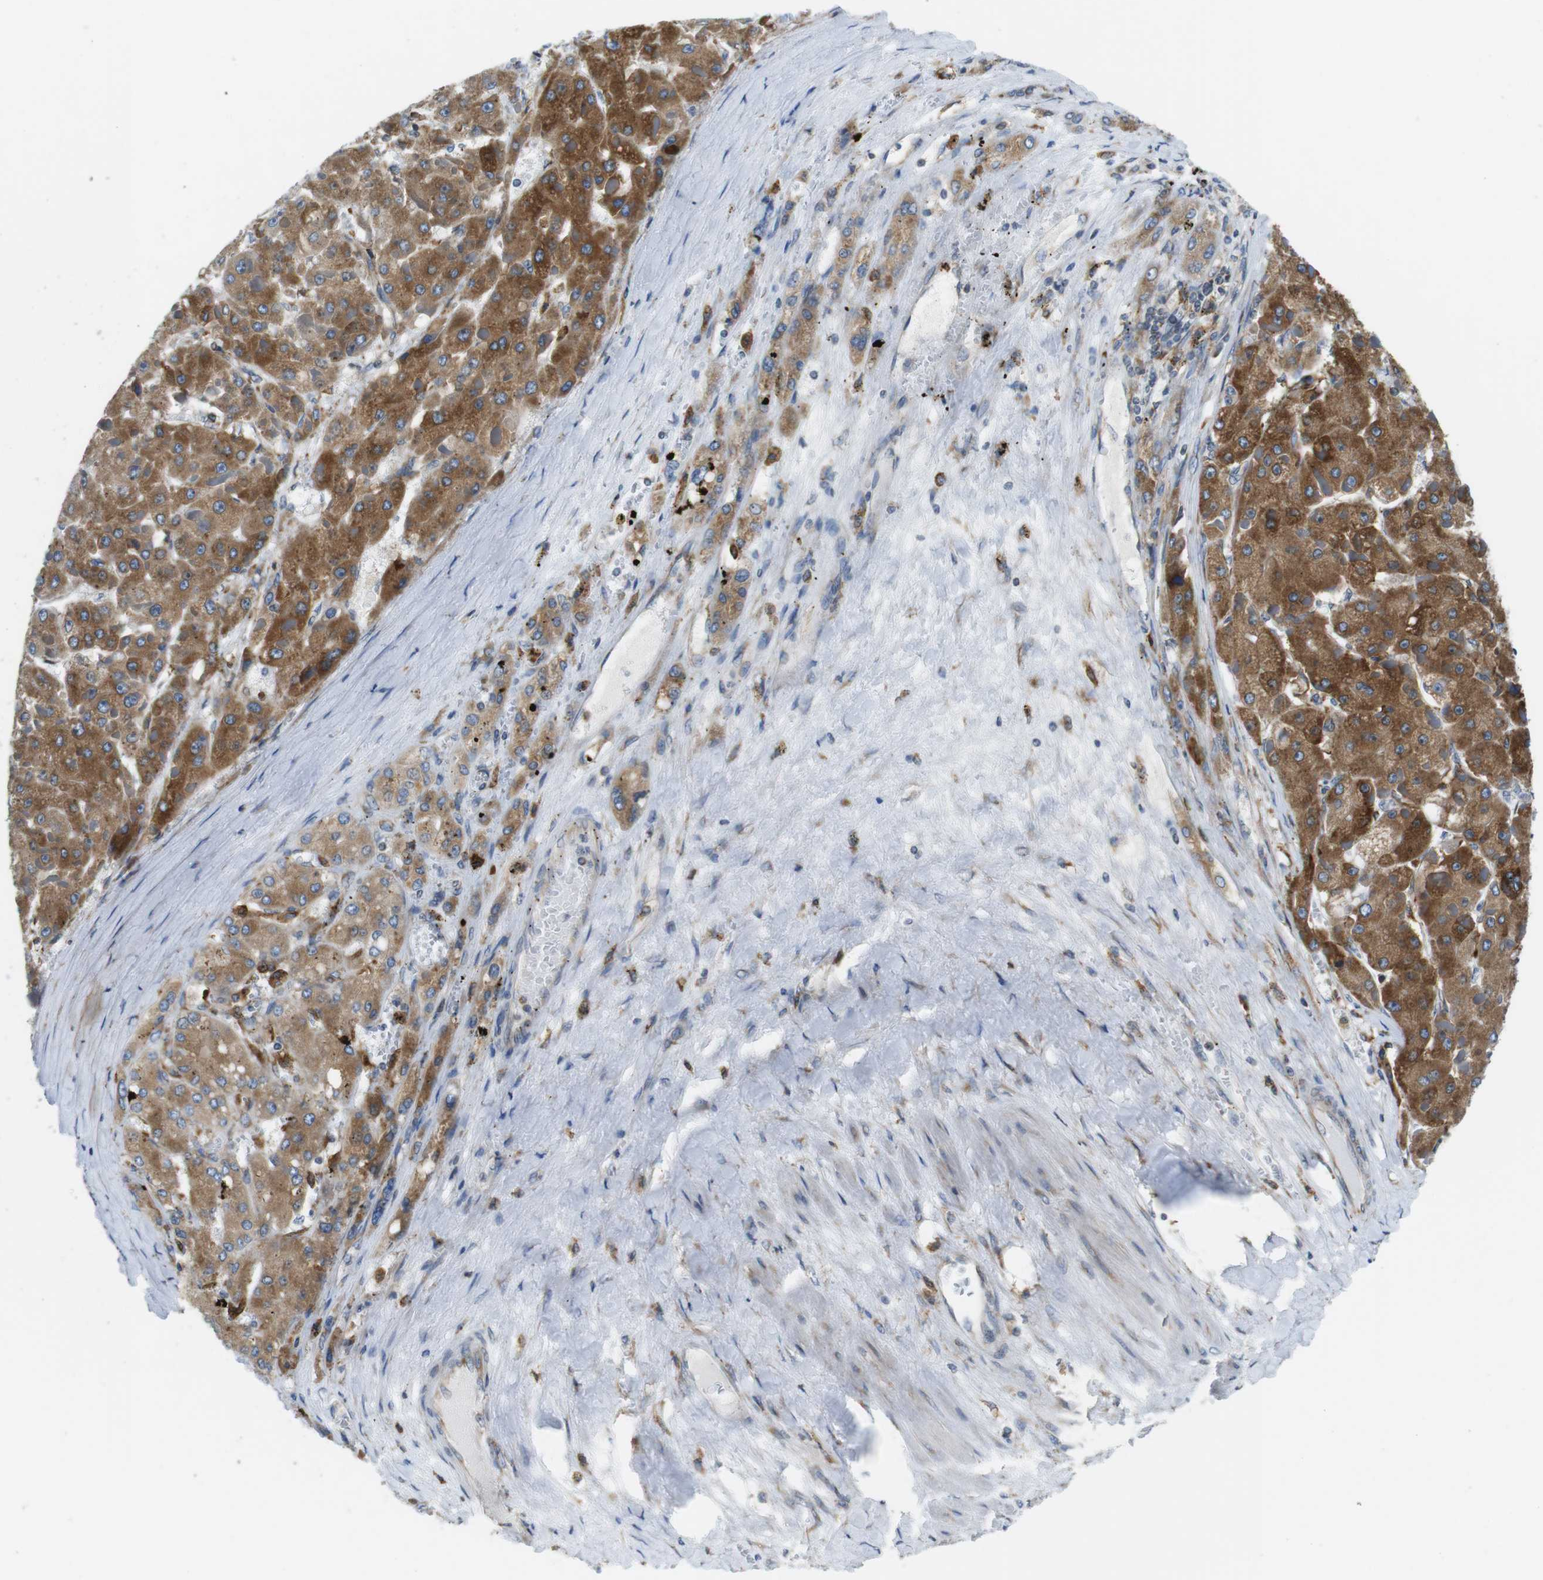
{"staining": {"intensity": "moderate", "quantity": ">75%", "location": "cytoplasmic/membranous"}, "tissue": "liver cancer", "cell_type": "Tumor cells", "image_type": "cancer", "snomed": [{"axis": "morphology", "description": "Carcinoma, Hepatocellular, NOS"}, {"axis": "topography", "description": "Liver"}], "caption": "Tumor cells reveal moderate cytoplasmic/membranous positivity in about >75% of cells in liver hepatocellular carcinoma.", "gene": "UGGT1", "patient": {"sex": "female", "age": 73}}